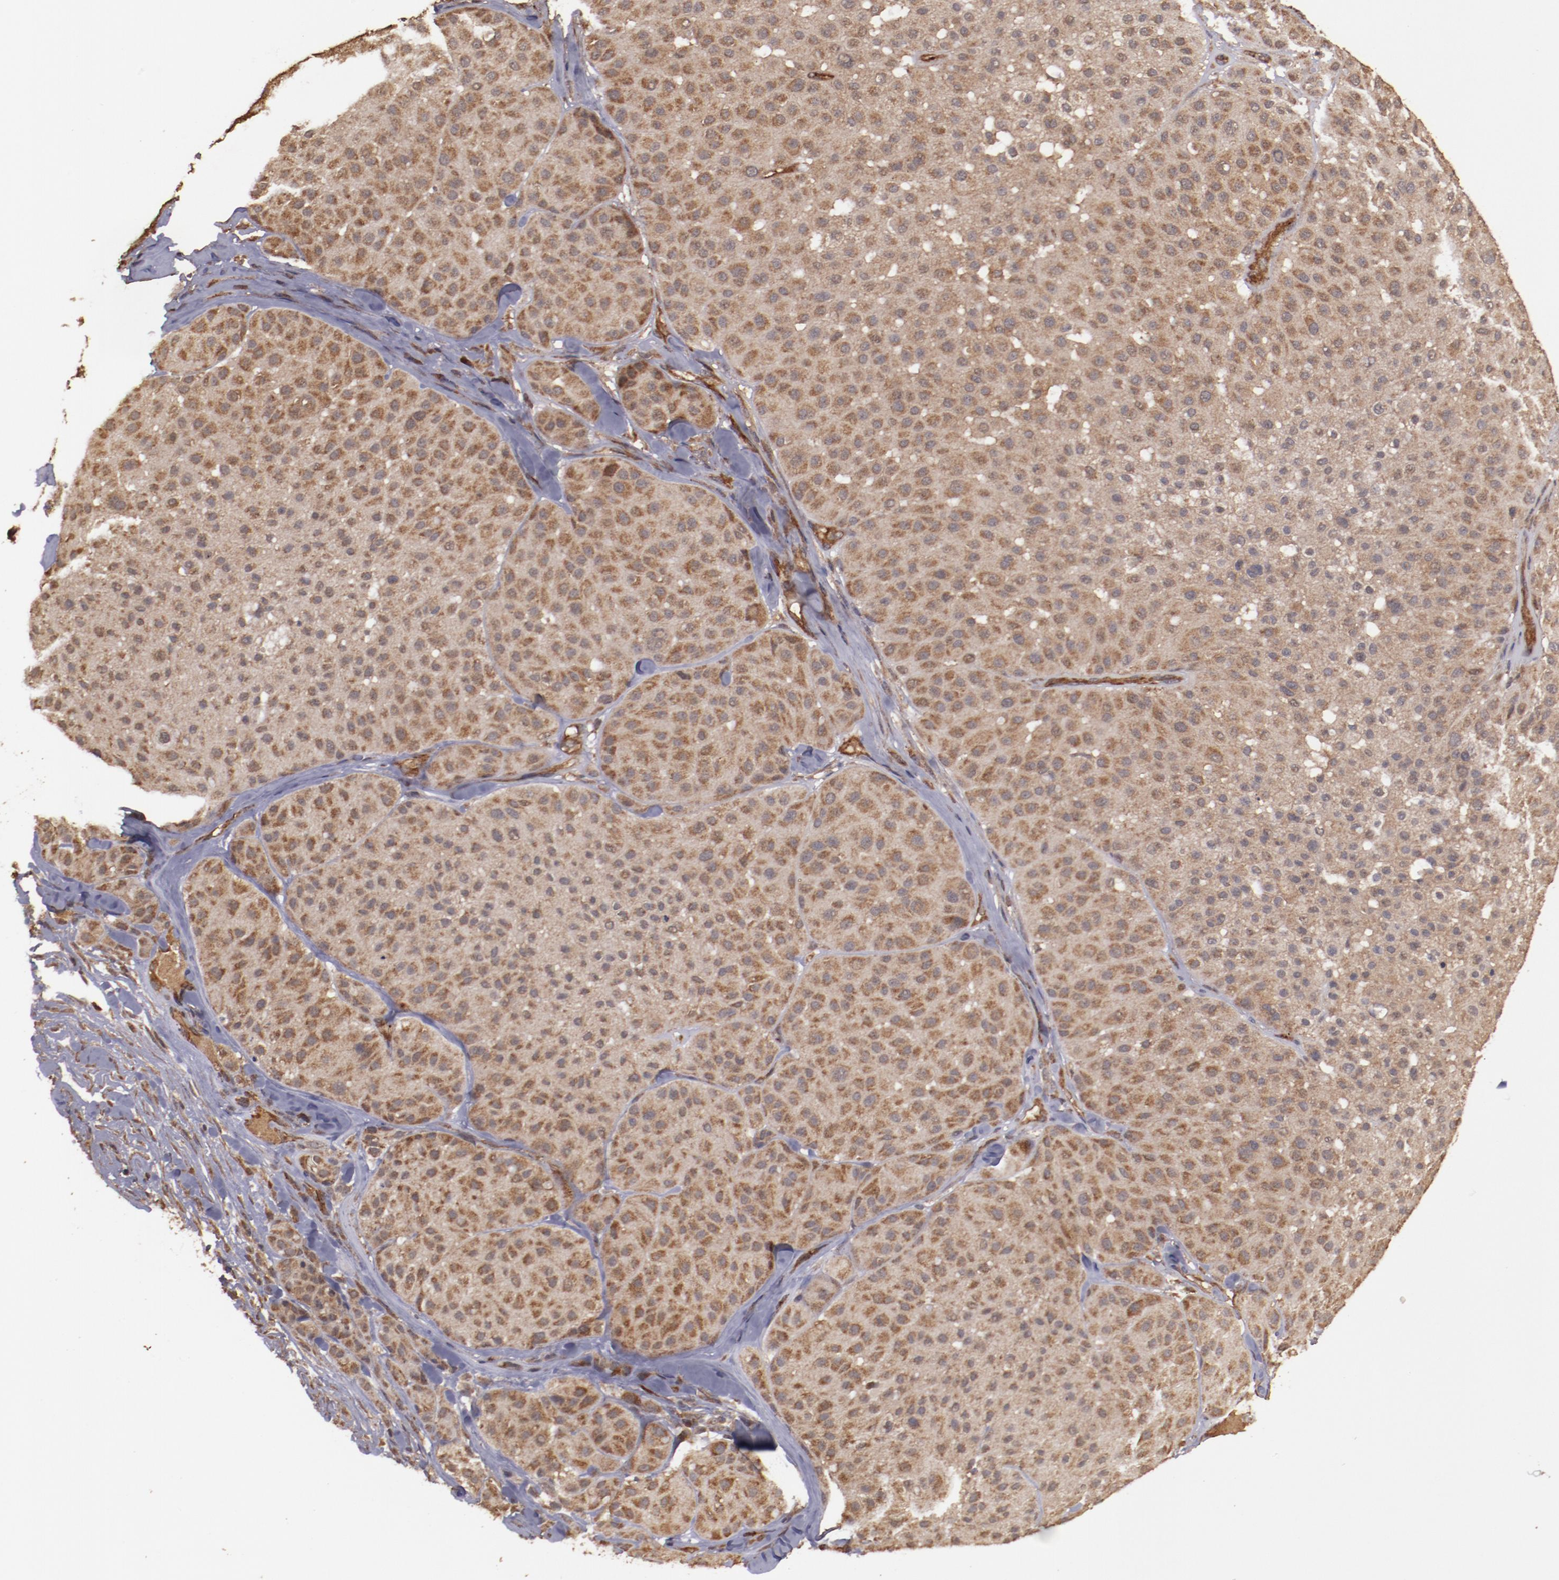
{"staining": {"intensity": "moderate", "quantity": ">75%", "location": "cytoplasmic/membranous"}, "tissue": "melanoma", "cell_type": "Tumor cells", "image_type": "cancer", "snomed": [{"axis": "morphology", "description": "Normal tissue, NOS"}, {"axis": "morphology", "description": "Malignant melanoma, Metastatic site"}, {"axis": "topography", "description": "Skin"}], "caption": "Human melanoma stained with a brown dye shows moderate cytoplasmic/membranous positive positivity in approximately >75% of tumor cells.", "gene": "TXNDC16", "patient": {"sex": "male", "age": 41}}